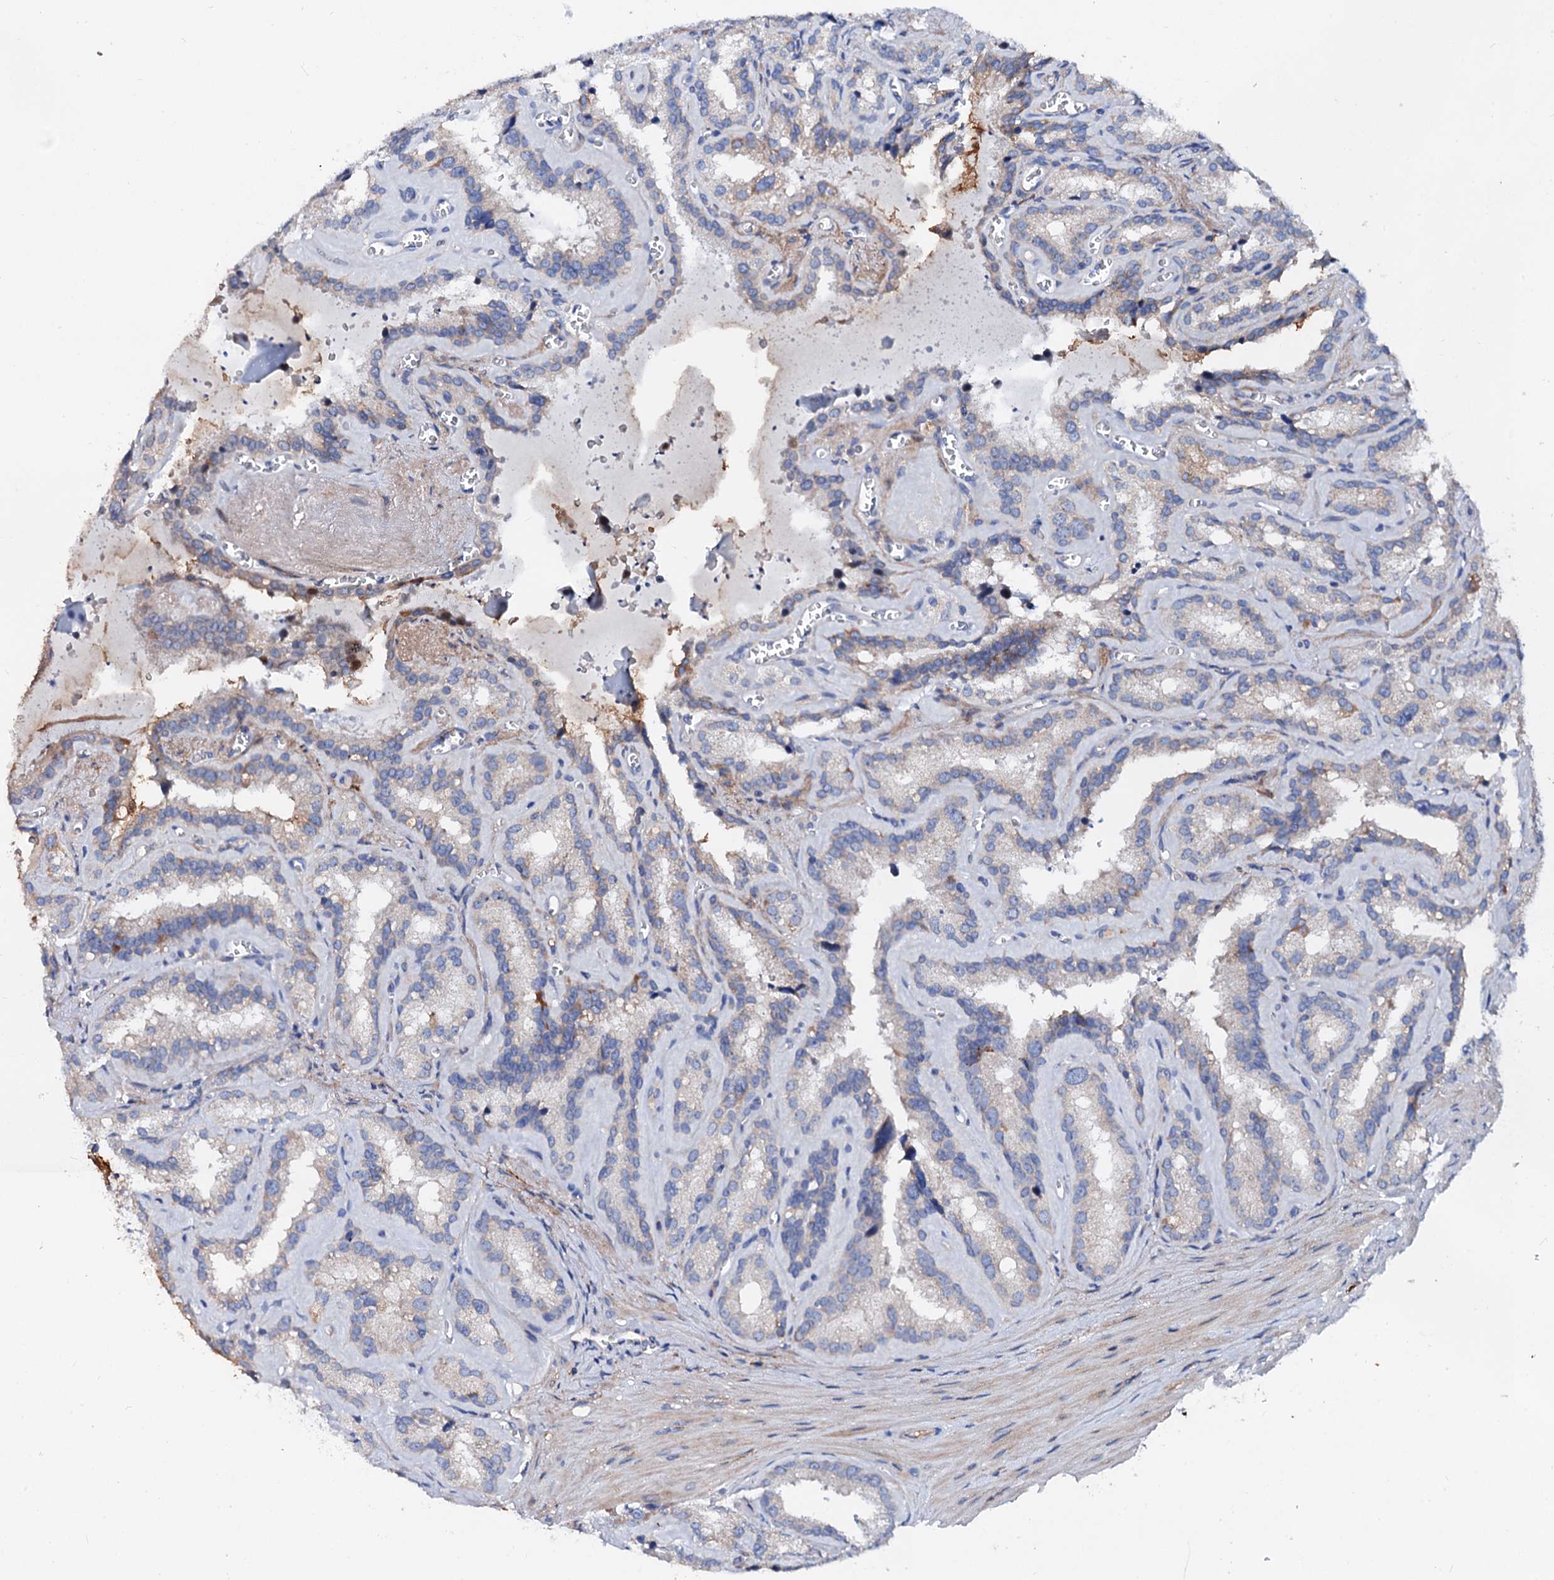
{"staining": {"intensity": "negative", "quantity": "none", "location": "none"}, "tissue": "seminal vesicle", "cell_type": "Glandular cells", "image_type": "normal", "snomed": [{"axis": "morphology", "description": "Normal tissue, NOS"}, {"axis": "topography", "description": "Prostate"}, {"axis": "topography", "description": "Seminal veicle"}], "caption": "Micrograph shows no significant protein expression in glandular cells of normal seminal vesicle. (Stains: DAB (3,3'-diaminobenzidine) IHC with hematoxylin counter stain, Microscopy: brightfield microscopy at high magnification).", "gene": "SLC10A7", "patient": {"sex": "male", "age": 59}}